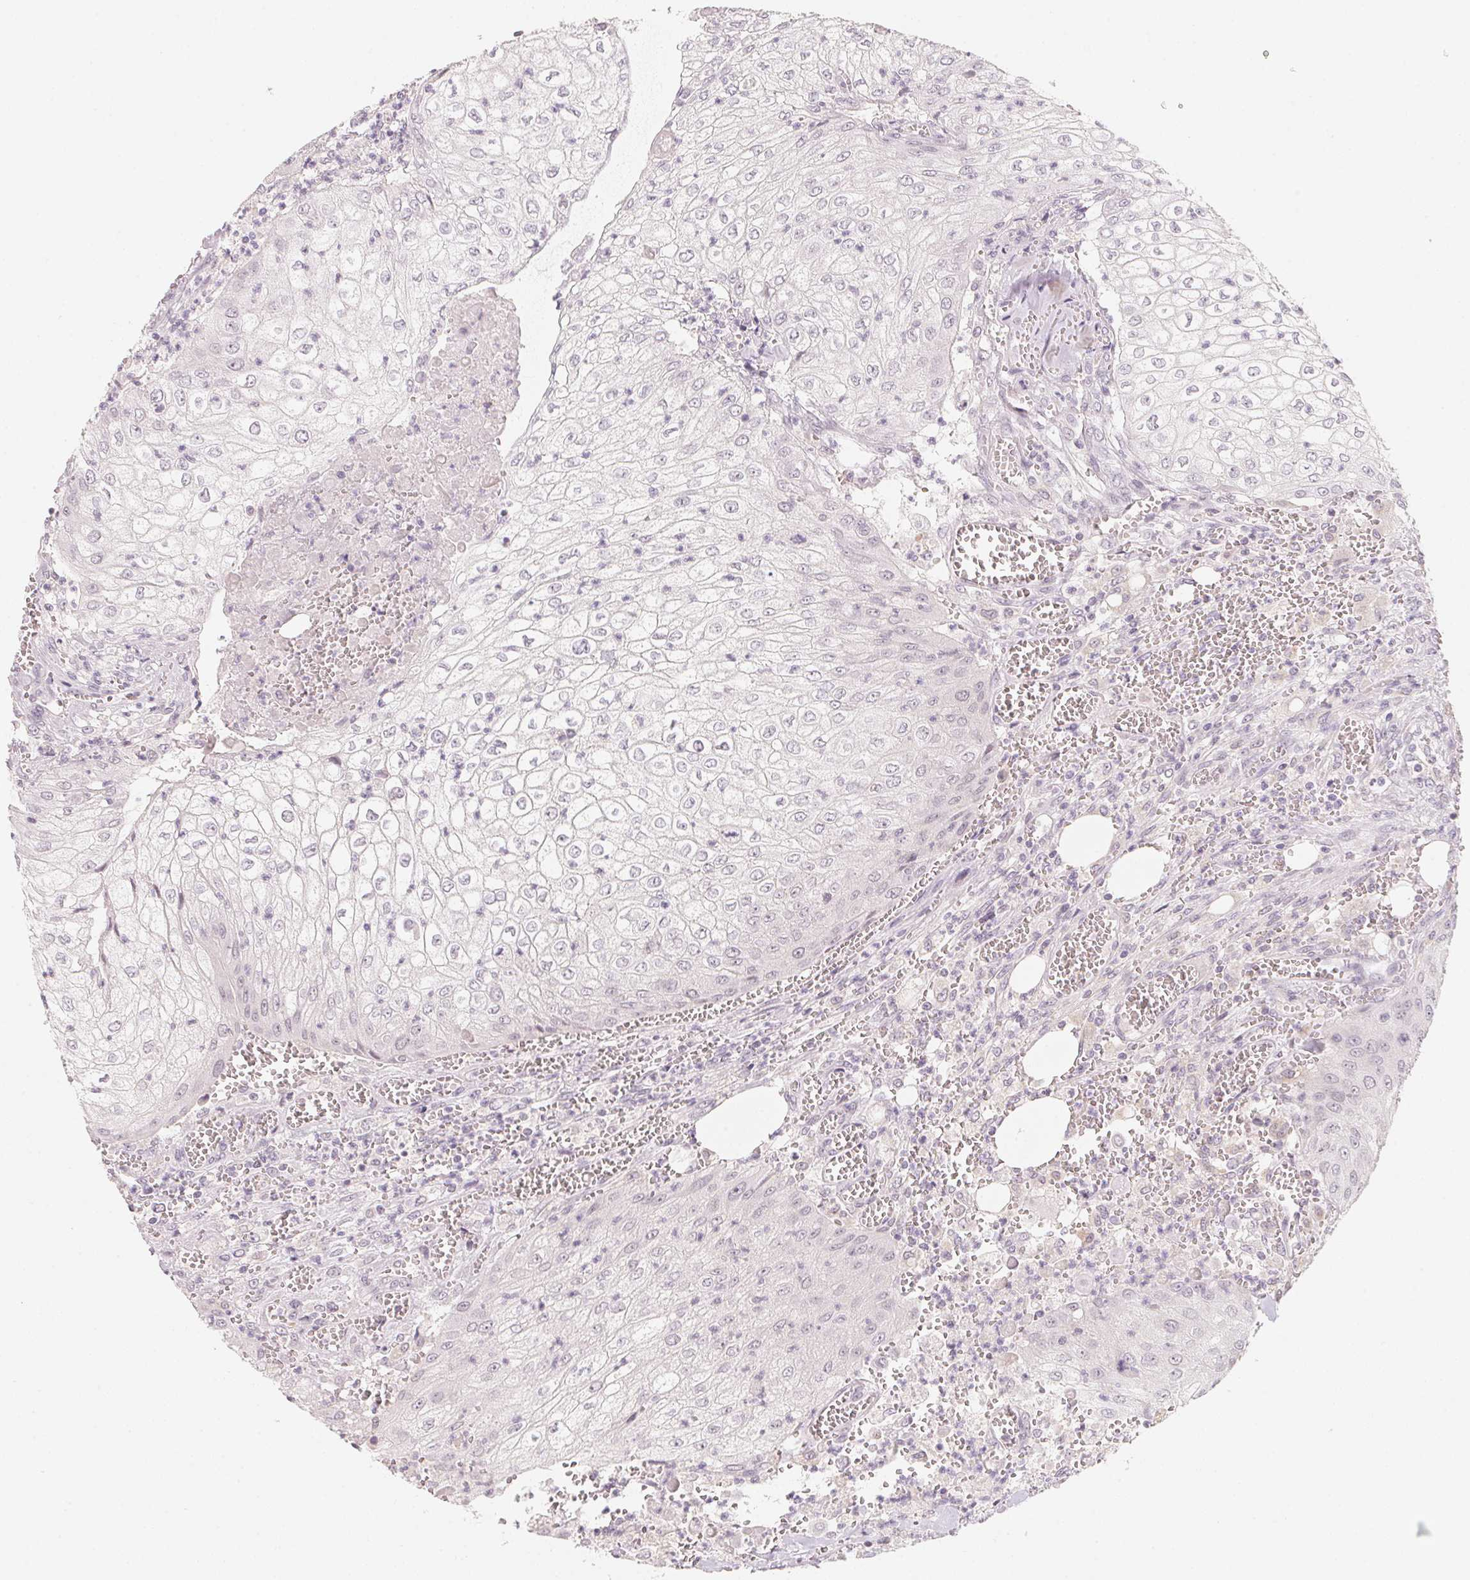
{"staining": {"intensity": "negative", "quantity": "none", "location": "none"}, "tissue": "urothelial cancer", "cell_type": "Tumor cells", "image_type": "cancer", "snomed": [{"axis": "morphology", "description": "Urothelial carcinoma, High grade"}, {"axis": "topography", "description": "Urinary bladder"}], "caption": "Tumor cells are negative for brown protein staining in urothelial carcinoma (high-grade). Brightfield microscopy of immunohistochemistry stained with DAB (brown) and hematoxylin (blue), captured at high magnification.", "gene": "ANKRD31", "patient": {"sex": "male", "age": 62}}